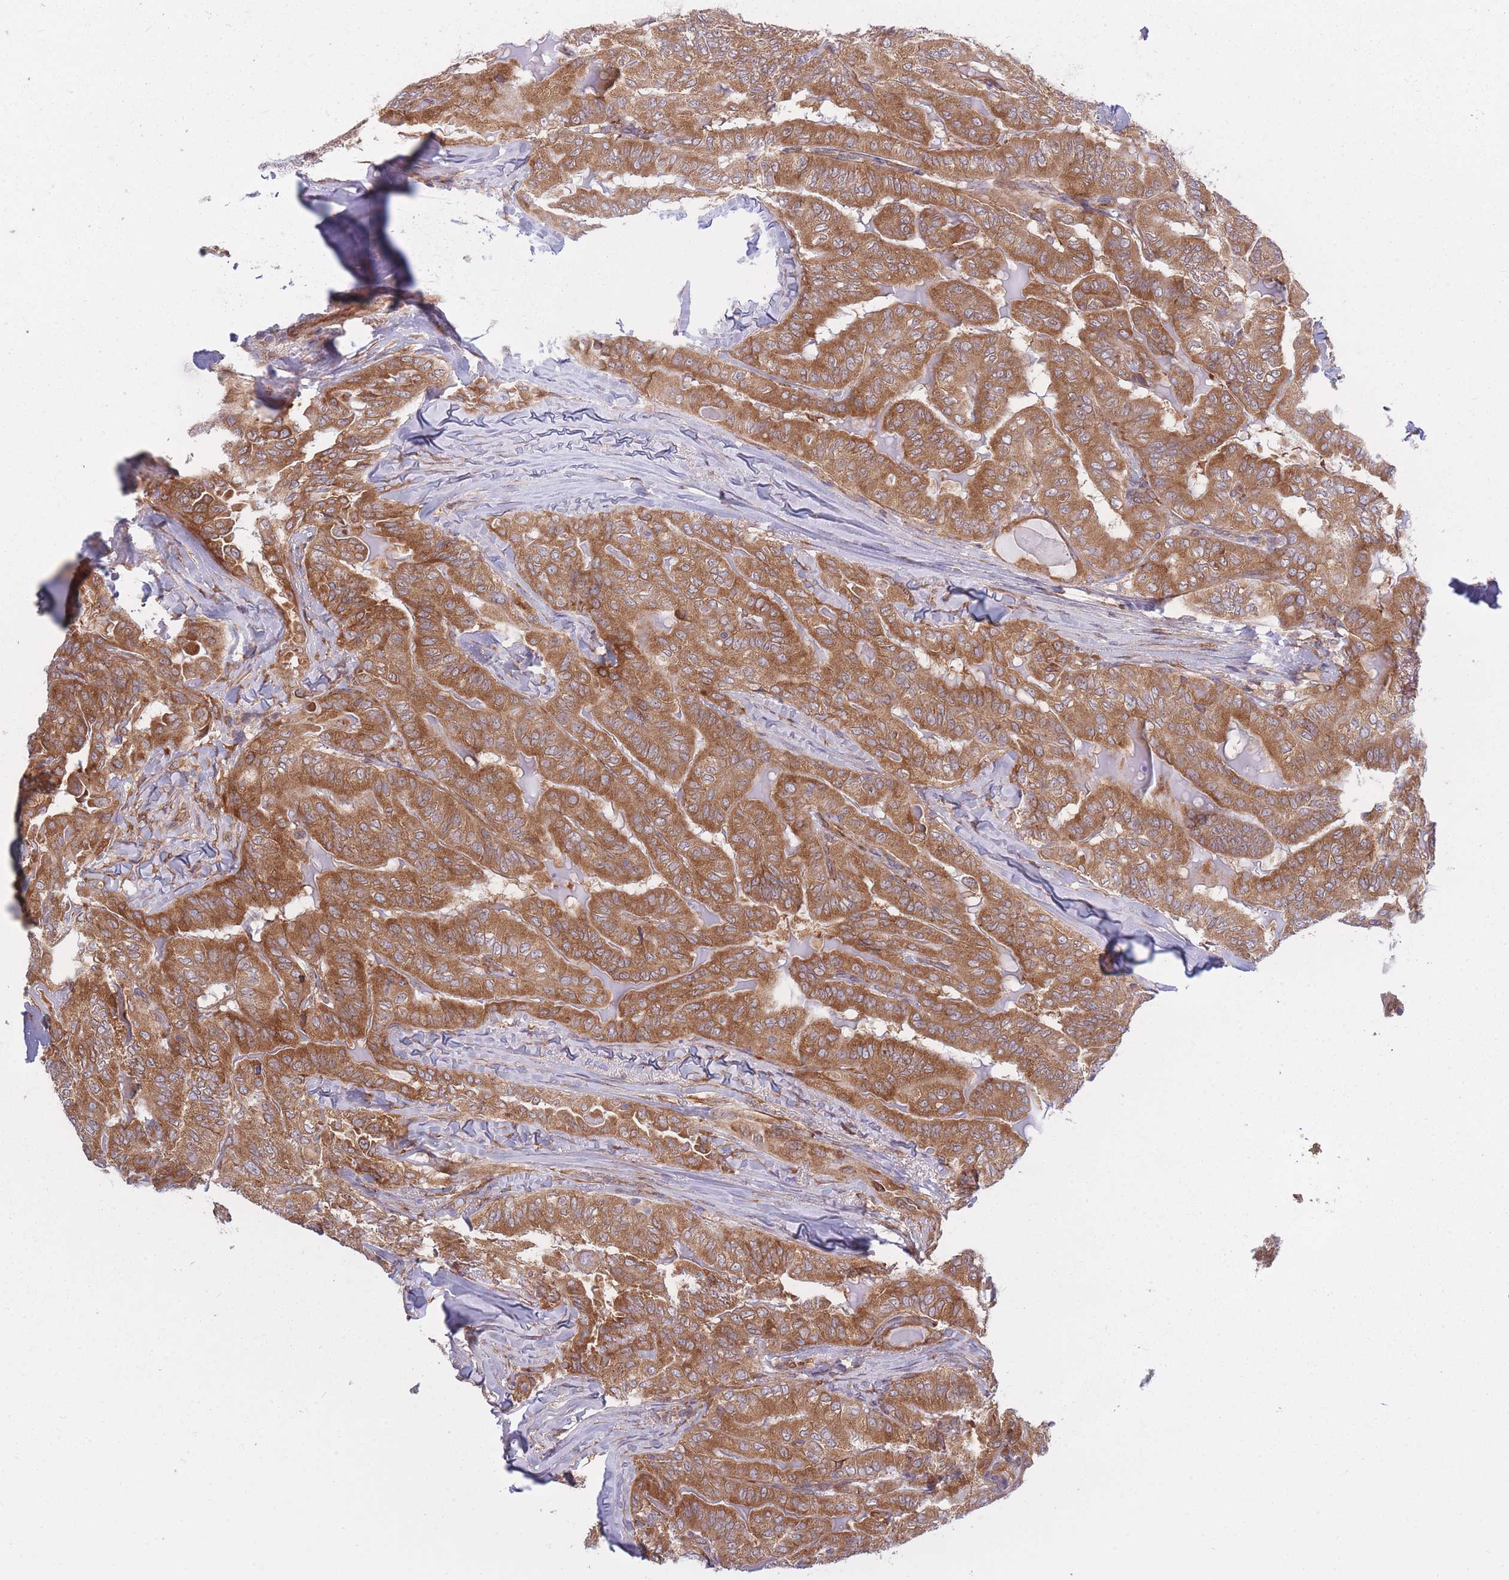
{"staining": {"intensity": "moderate", "quantity": ">75%", "location": "cytoplasmic/membranous"}, "tissue": "thyroid cancer", "cell_type": "Tumor cells", "image_type": "cancer", "snomed": [{"axis": "morphology", "description": "Papillary adenocarcinoma, NOS"}, {"axis": "topography", "description": "Thyroid gland"}], "caption": "Human papillary adenocarcinoma (thyroid) stained for a protein (brown) shows moderate cytoplasmic/membranous positive staining in approximately >75% of tumor cells.", "gene": "CCDC124", "patient": {"sex": "female", "age": 68}}